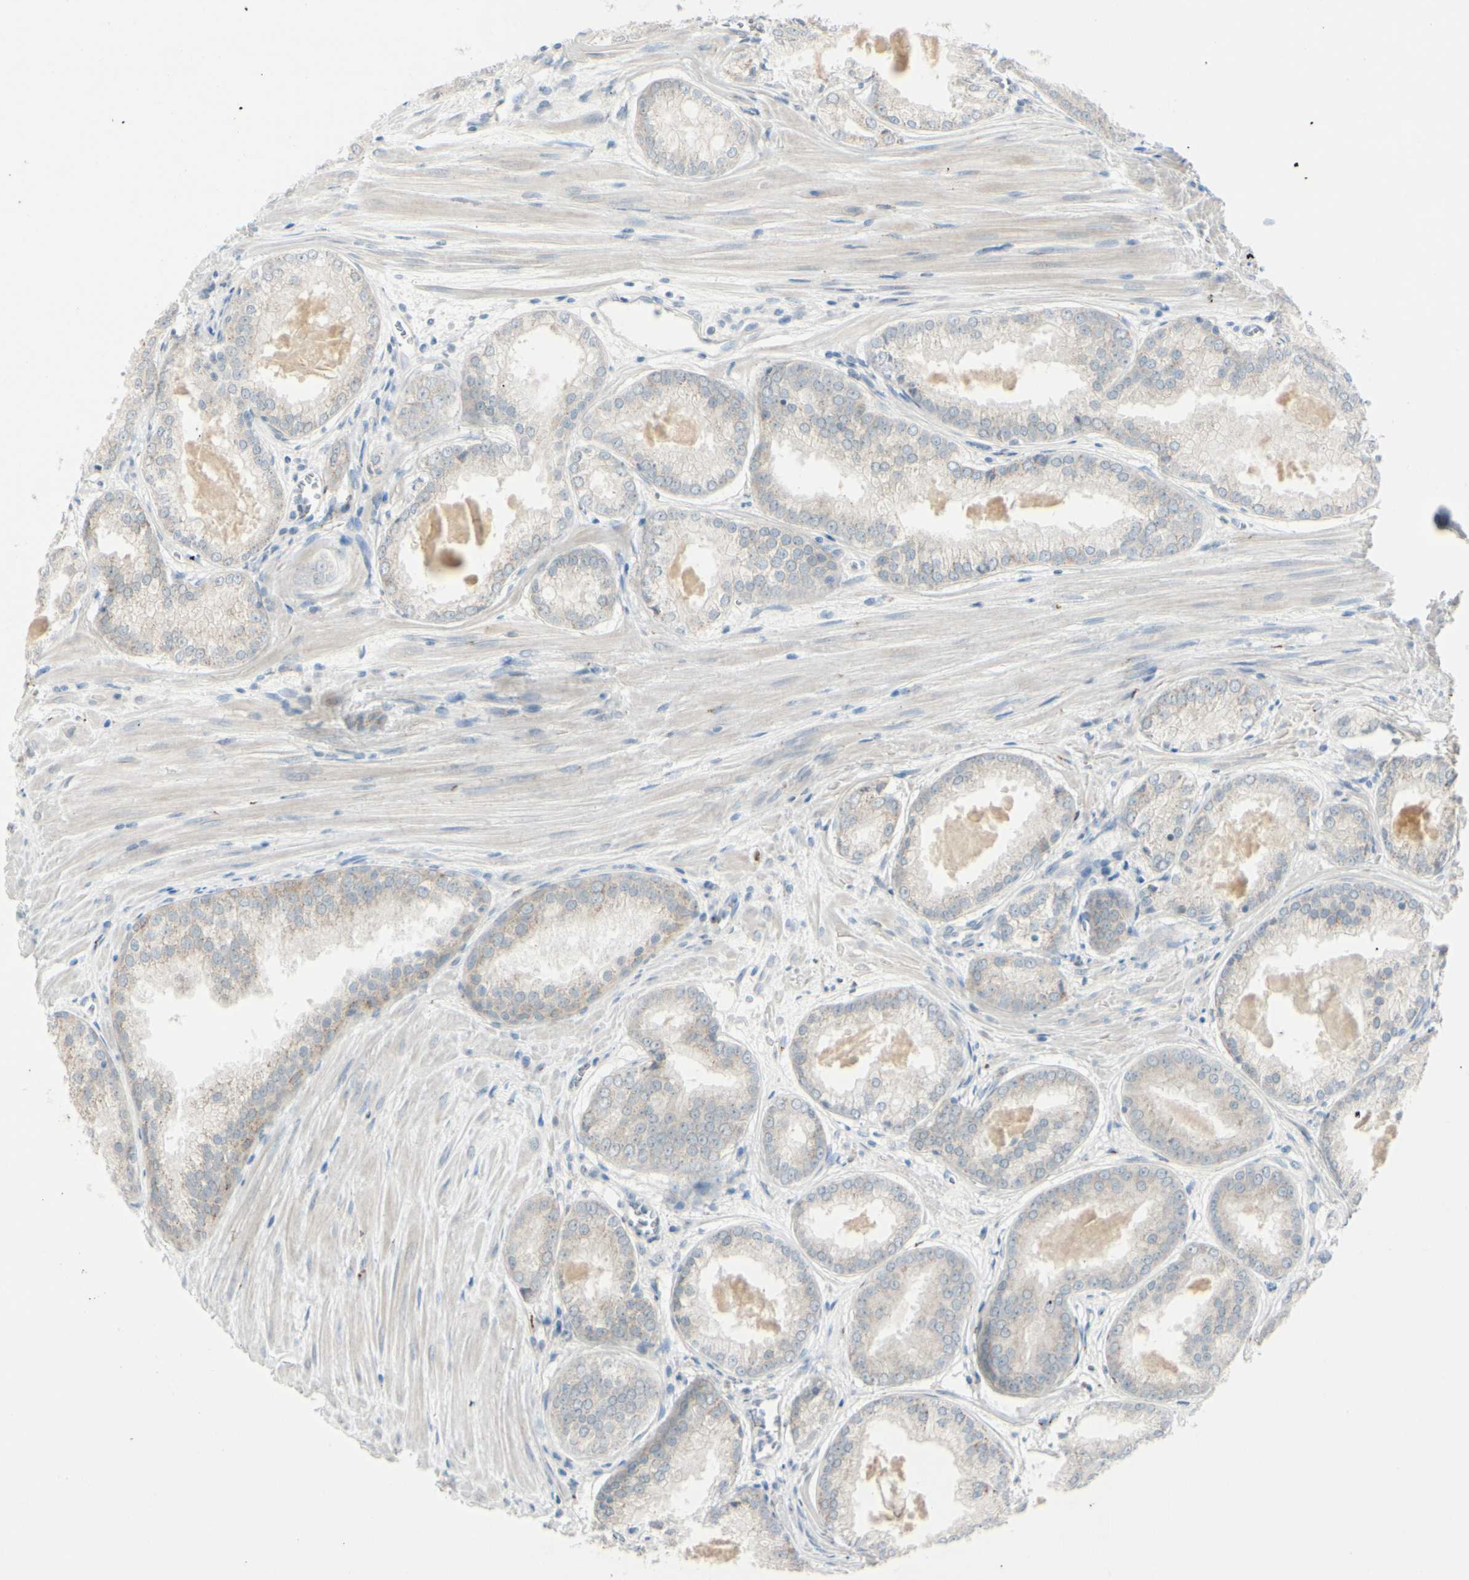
{"staining": {"intensity": "weak", "quantity": "25%-75%", "location": "cytoplasmic/membranous"}, "tissue": "prostate cancer", "cell_type": "Tumor cells", "image_type": "cancer", "snomed": [{"axis": "morphology", "description": "Adenocarcinoma, Low grade"}, {"axis": "topography", "description": "Prostate"}], "caption": "Protein analysis of prostate cancer (low-grade adenocarcinoma) tissue displays weak cytoplasmic/membranous positivity in about 25%-75% of tumor cells. The staining was performed using DAB to visualize the protein expression in brown, while the nuclei were stained in blue with hematoxylin (Magnification: 20x).", "gene": "GALNT5", "patient": {"sex": "male", "age": 64}}